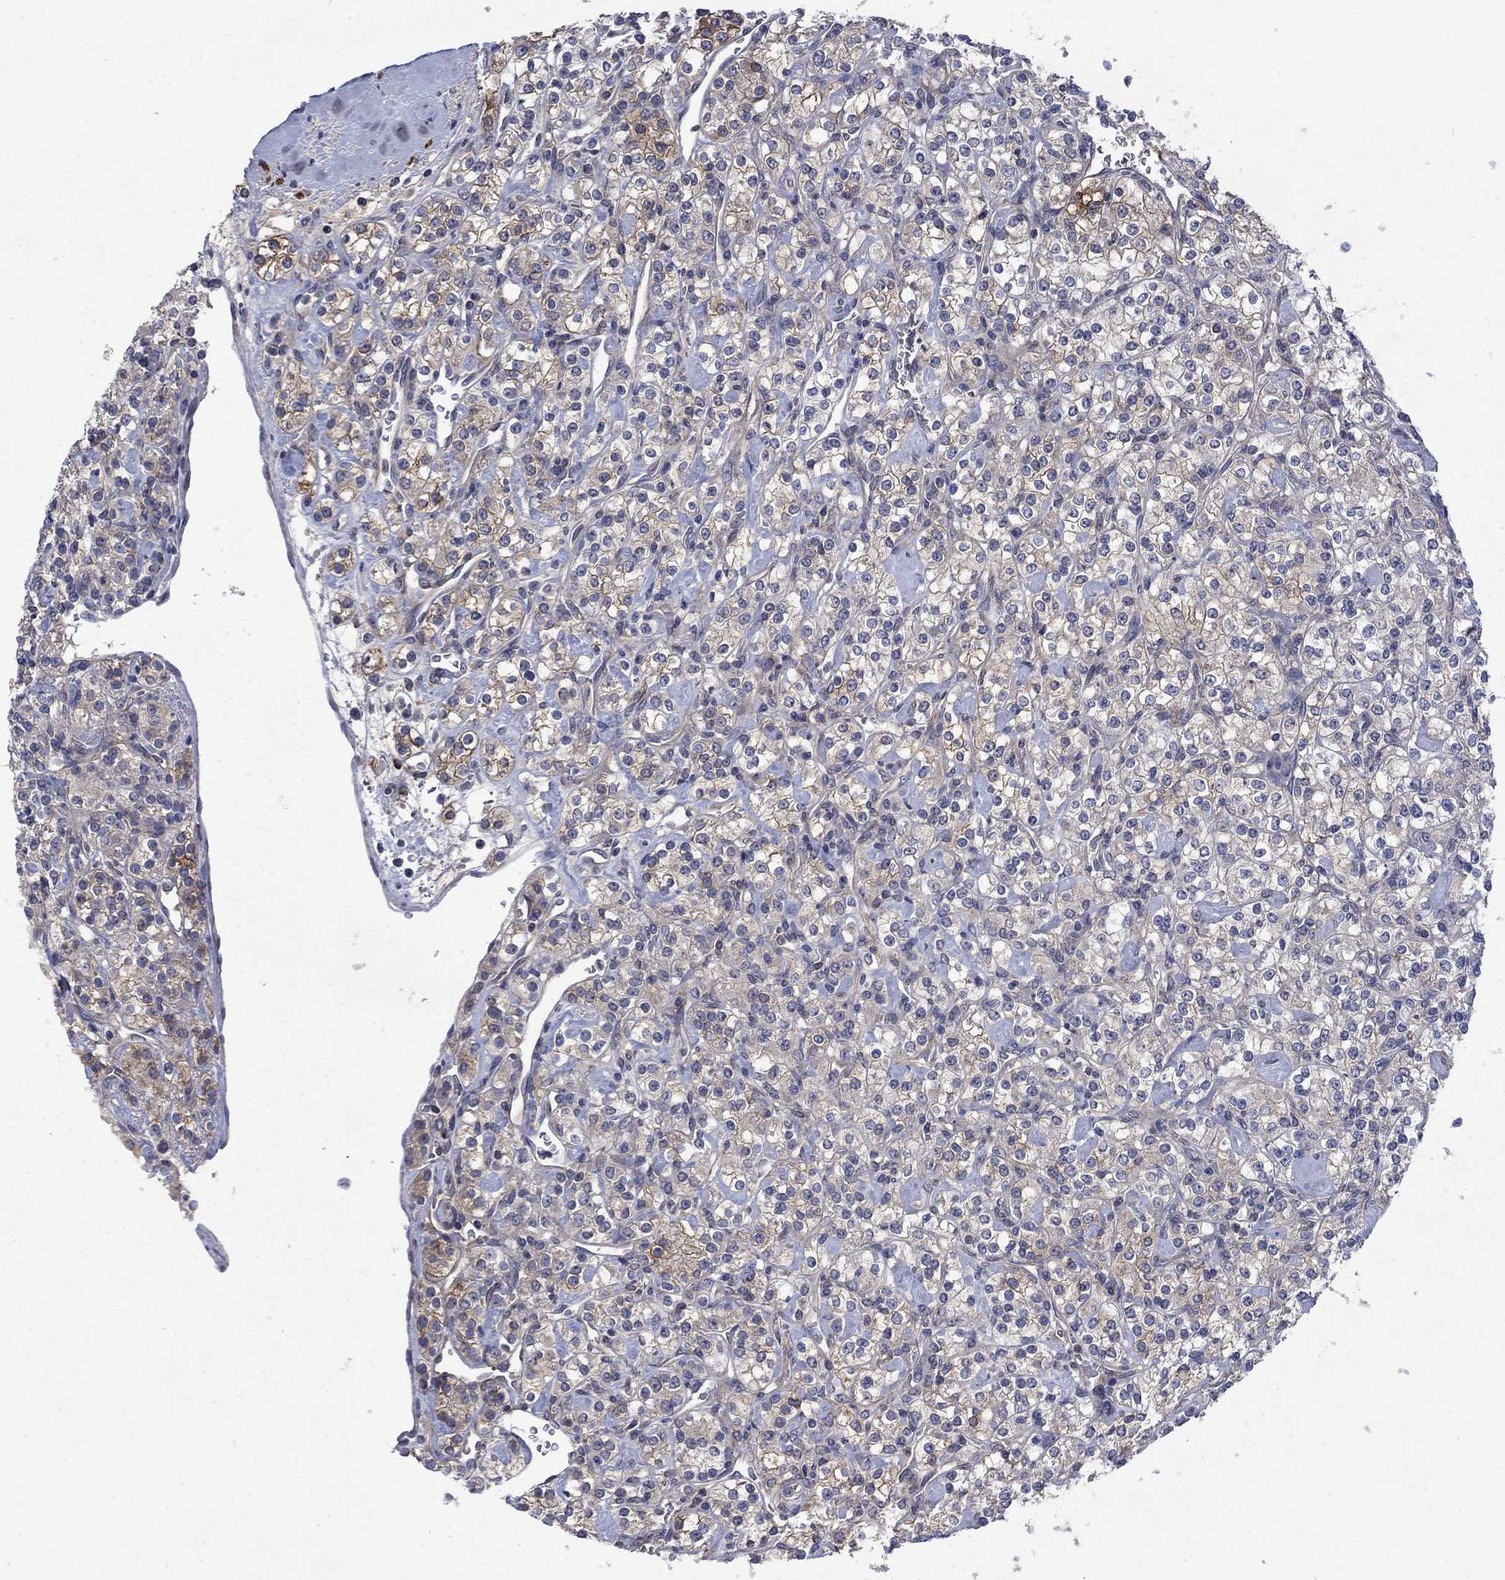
{"staining": {"intensity": "moderate", "quantity": "25%-75%", "location": "cytoplasmic/membranous"}, "tissue": "renal cancer", "cell_type": "Tumor cells", "image_type": "cancer", "snomed": [{"axis": "morphology", "description": "Adenocarcinoma, NOS"}, {"axis": "topography", "description": "Kidney"}], "caption": "A medium amount of moderate cytoplasmic/membranous positivity is appreciated in about 25%-75% of tumor cells in renal cancer tissue.", "gene": "HSPA12A", "patient": {"sex": "male", "age": 77}}